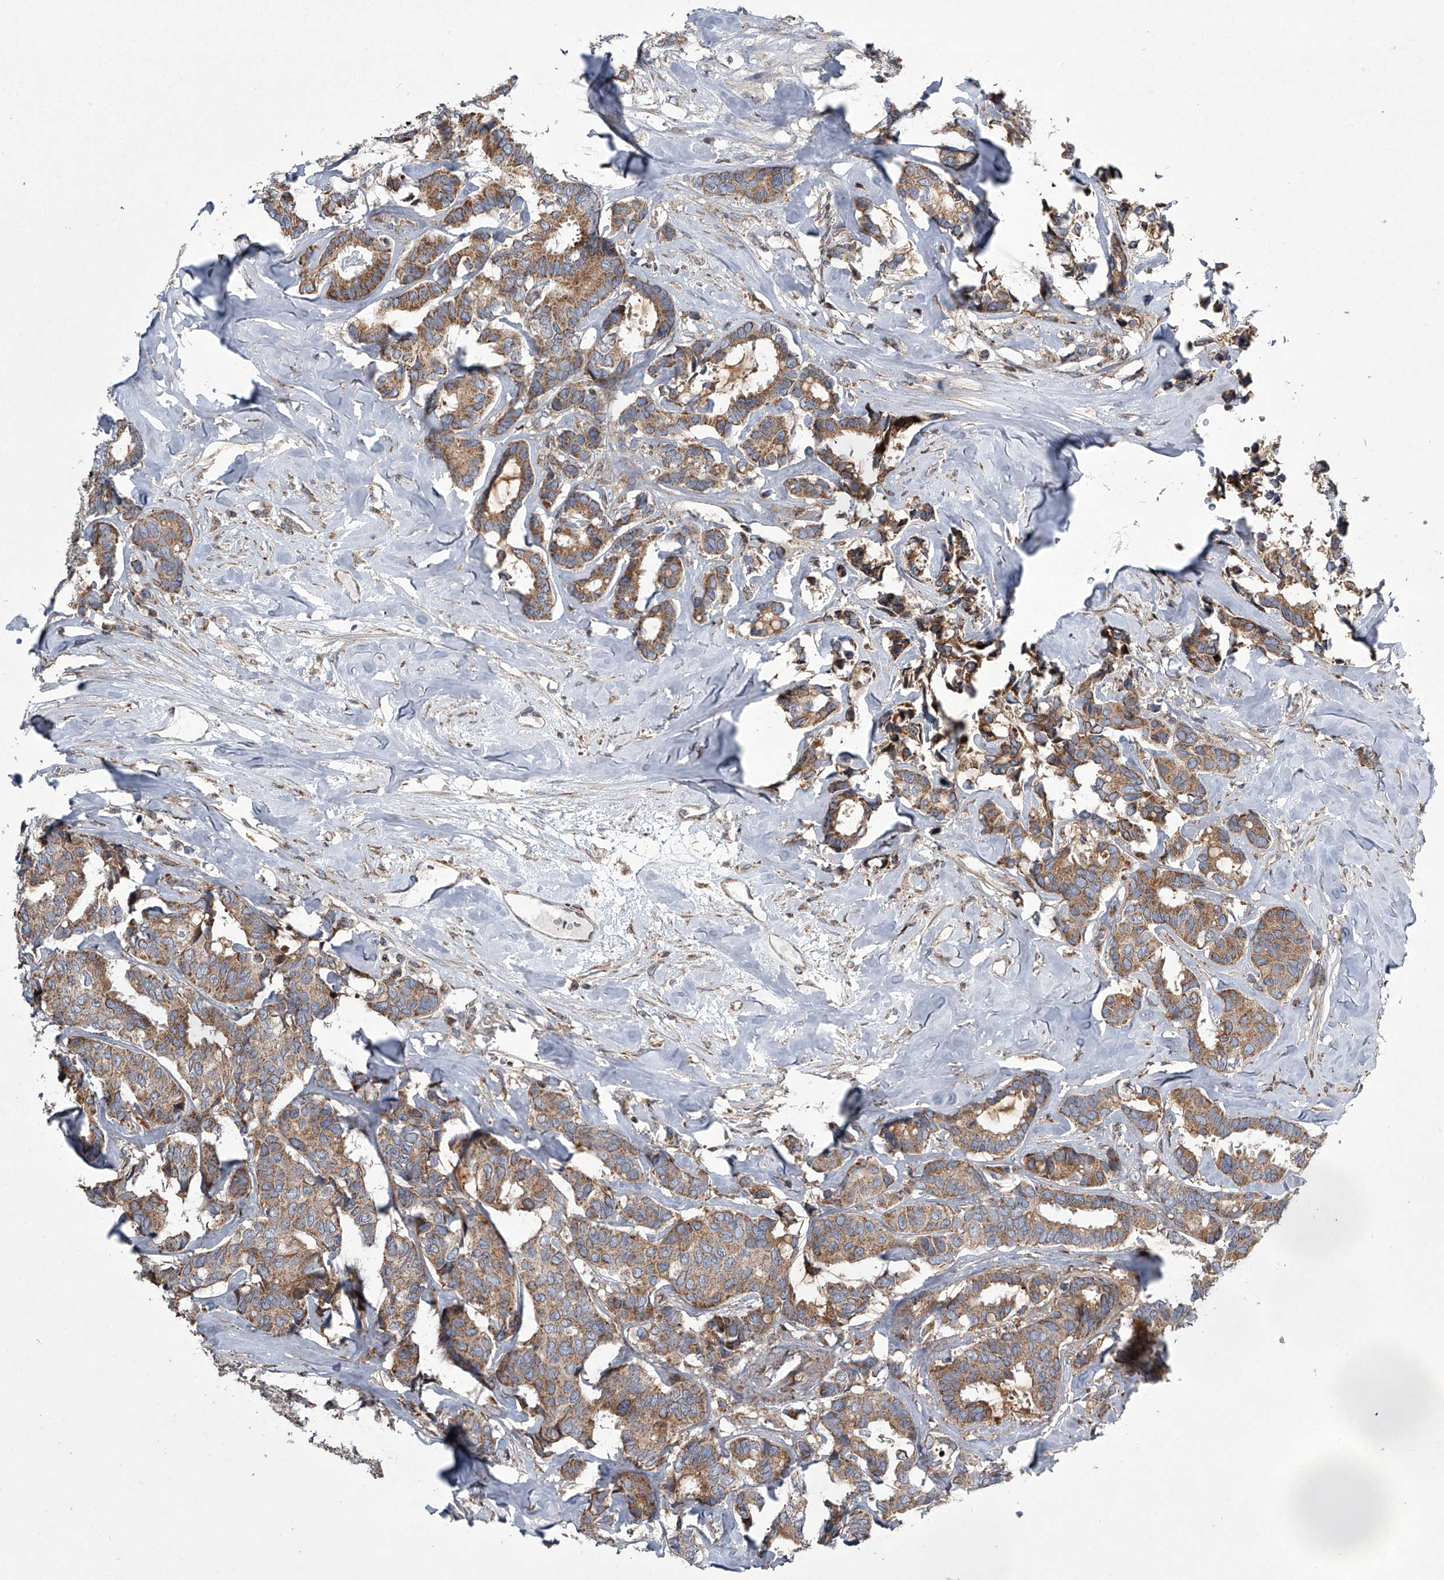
{"staining": {"intensity": "moderate", "quantity": ">75%", "location": "cytoplasmic/membranous"}, "tissue": "breast cancer", "cell_type": "Tumor cells", "image_type": "cancer", "snomed": [{"axis": "morphology", "description": "Duct carcinoma"}, {"axis": "topography", "description": "Breast"}], "caption": "This is a micrograph of IHC staining of infiltrating ductal carcinoma (breast), which shows moderate expression in the cytoplasmic/membranous of tumor cells.", "gene": "STRADA", "patient": {"sex": "female", "age": 87}}